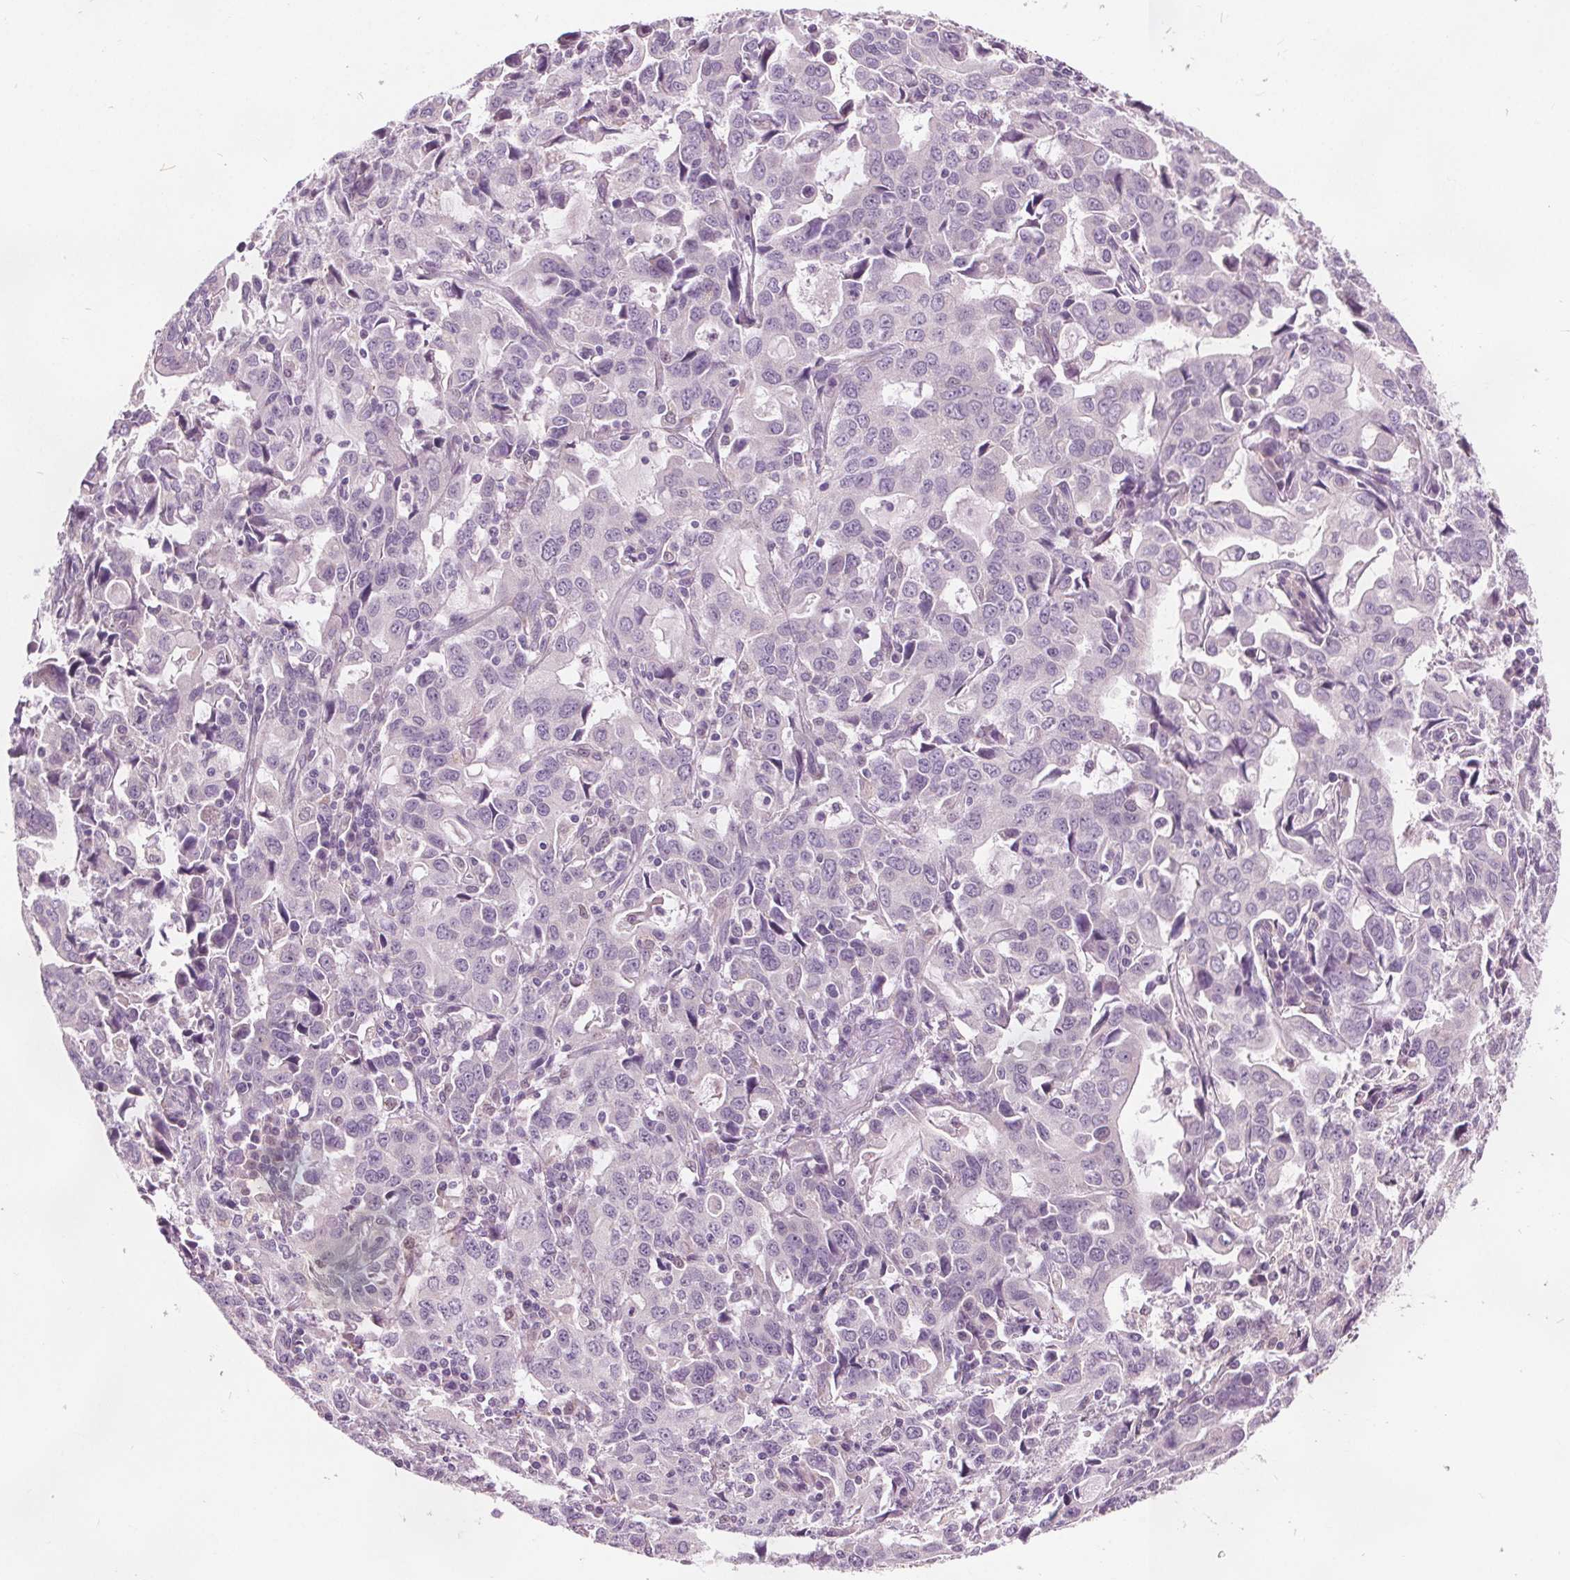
{"staining": {"intensity": "negative", "quantity": "none", "location": "none"}, "tissue": "stomach cancer", "cell_type": "Tumor cells", "image_type": "cancer", "snomed": [{"axis": "morphology", "description": "Adenocarcinoma, NOS"}, {"axis": "topography", "description": "Stomach, upper"}], "caption": "An image of stomach cancer stained for a protein shows no brown staining in tumor cells.", "gene": "ACOX2", "patient": {"sex": "male", "age": 85}}